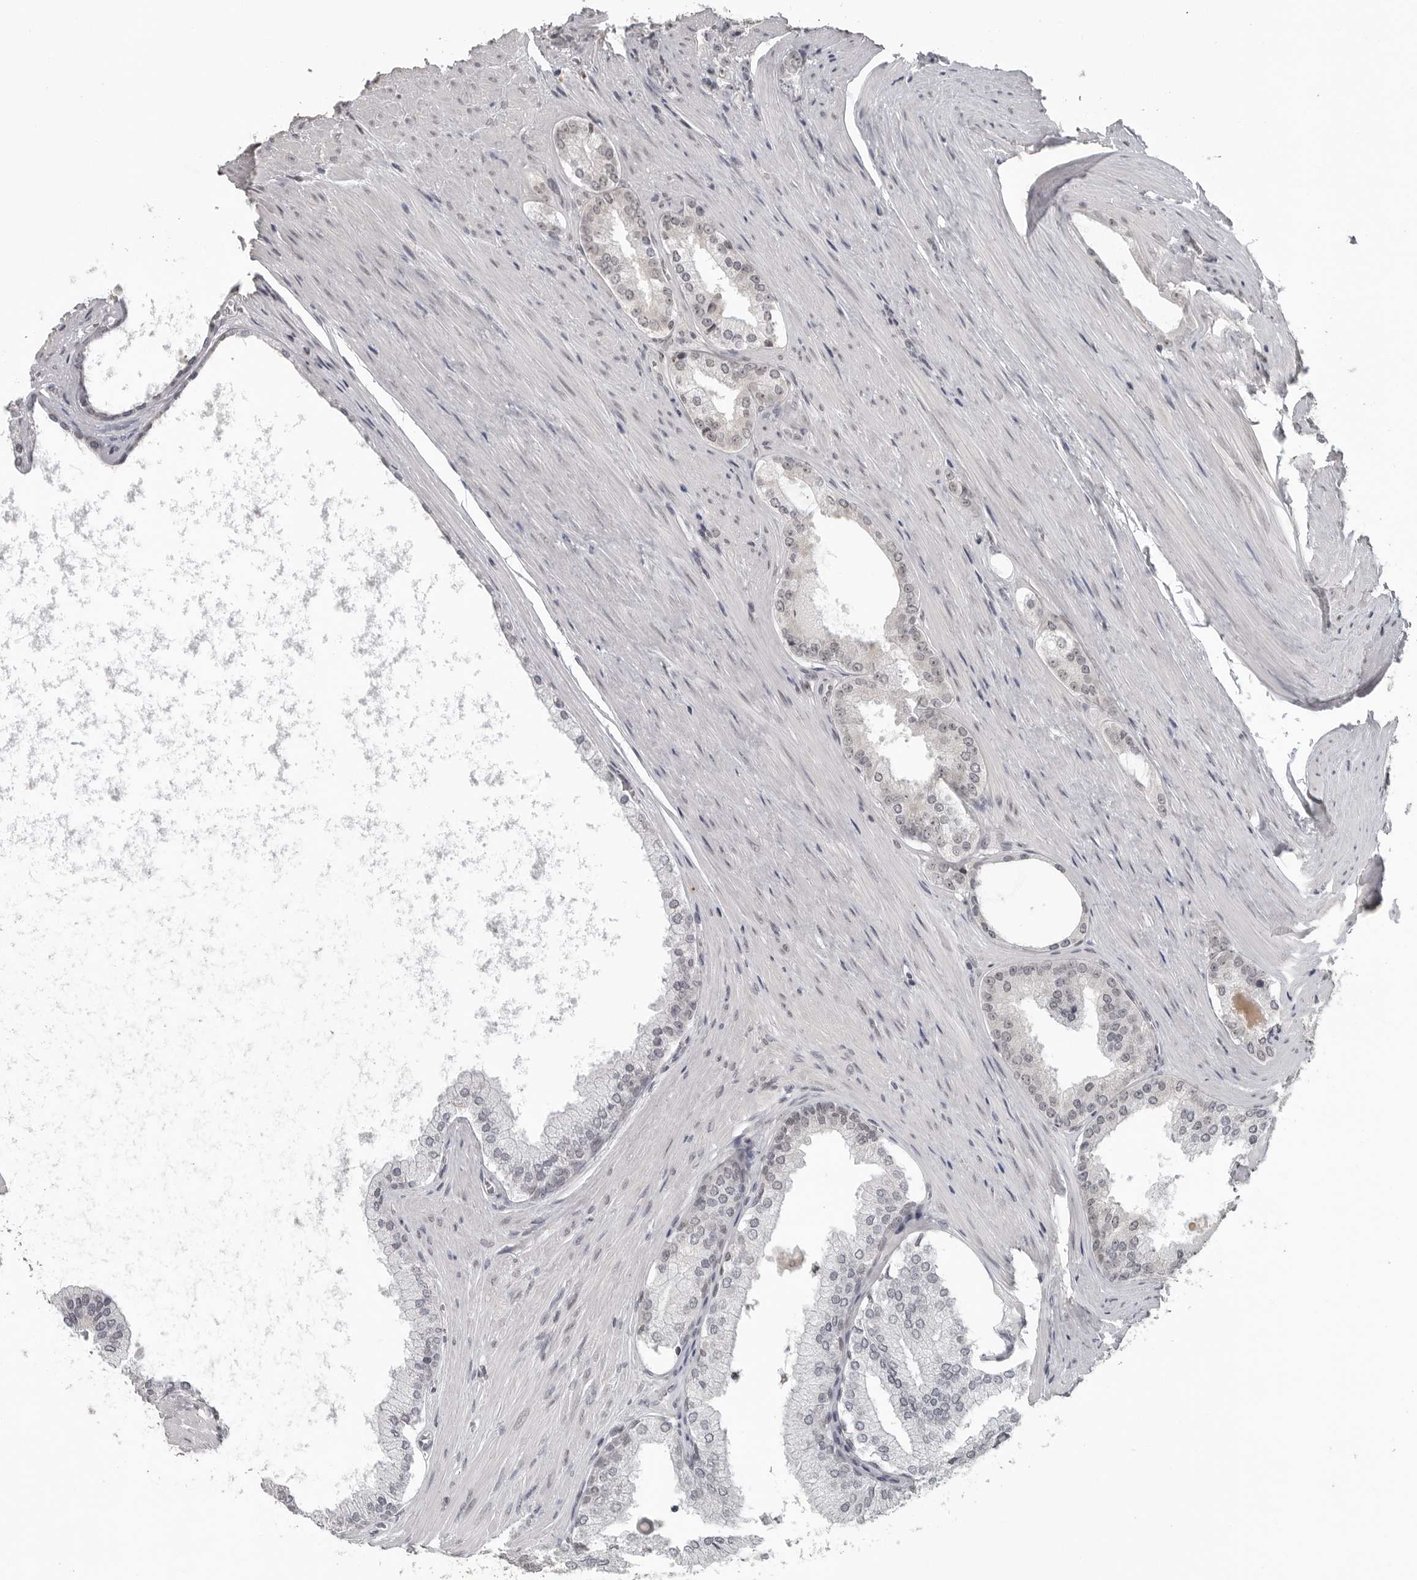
{"staining": {"intensity": "negative", "quantity": "none", "location": "none"}, "tissue": "prostate cancer", "cell_type": "Tumor cells", "image_type": "cancer", "snomed": [{"axis": "morphology", "description": "Adenocarcinoma, High grade"}, {"axis": "topography", "description": "Prostate"}], "caption": "A micrograph of human adenocarcinoma (high-grade) (prostate) is negative for staining in tumor cells.", "gene": "DDX54", "patient": {"sex": "male", "age": 60}}